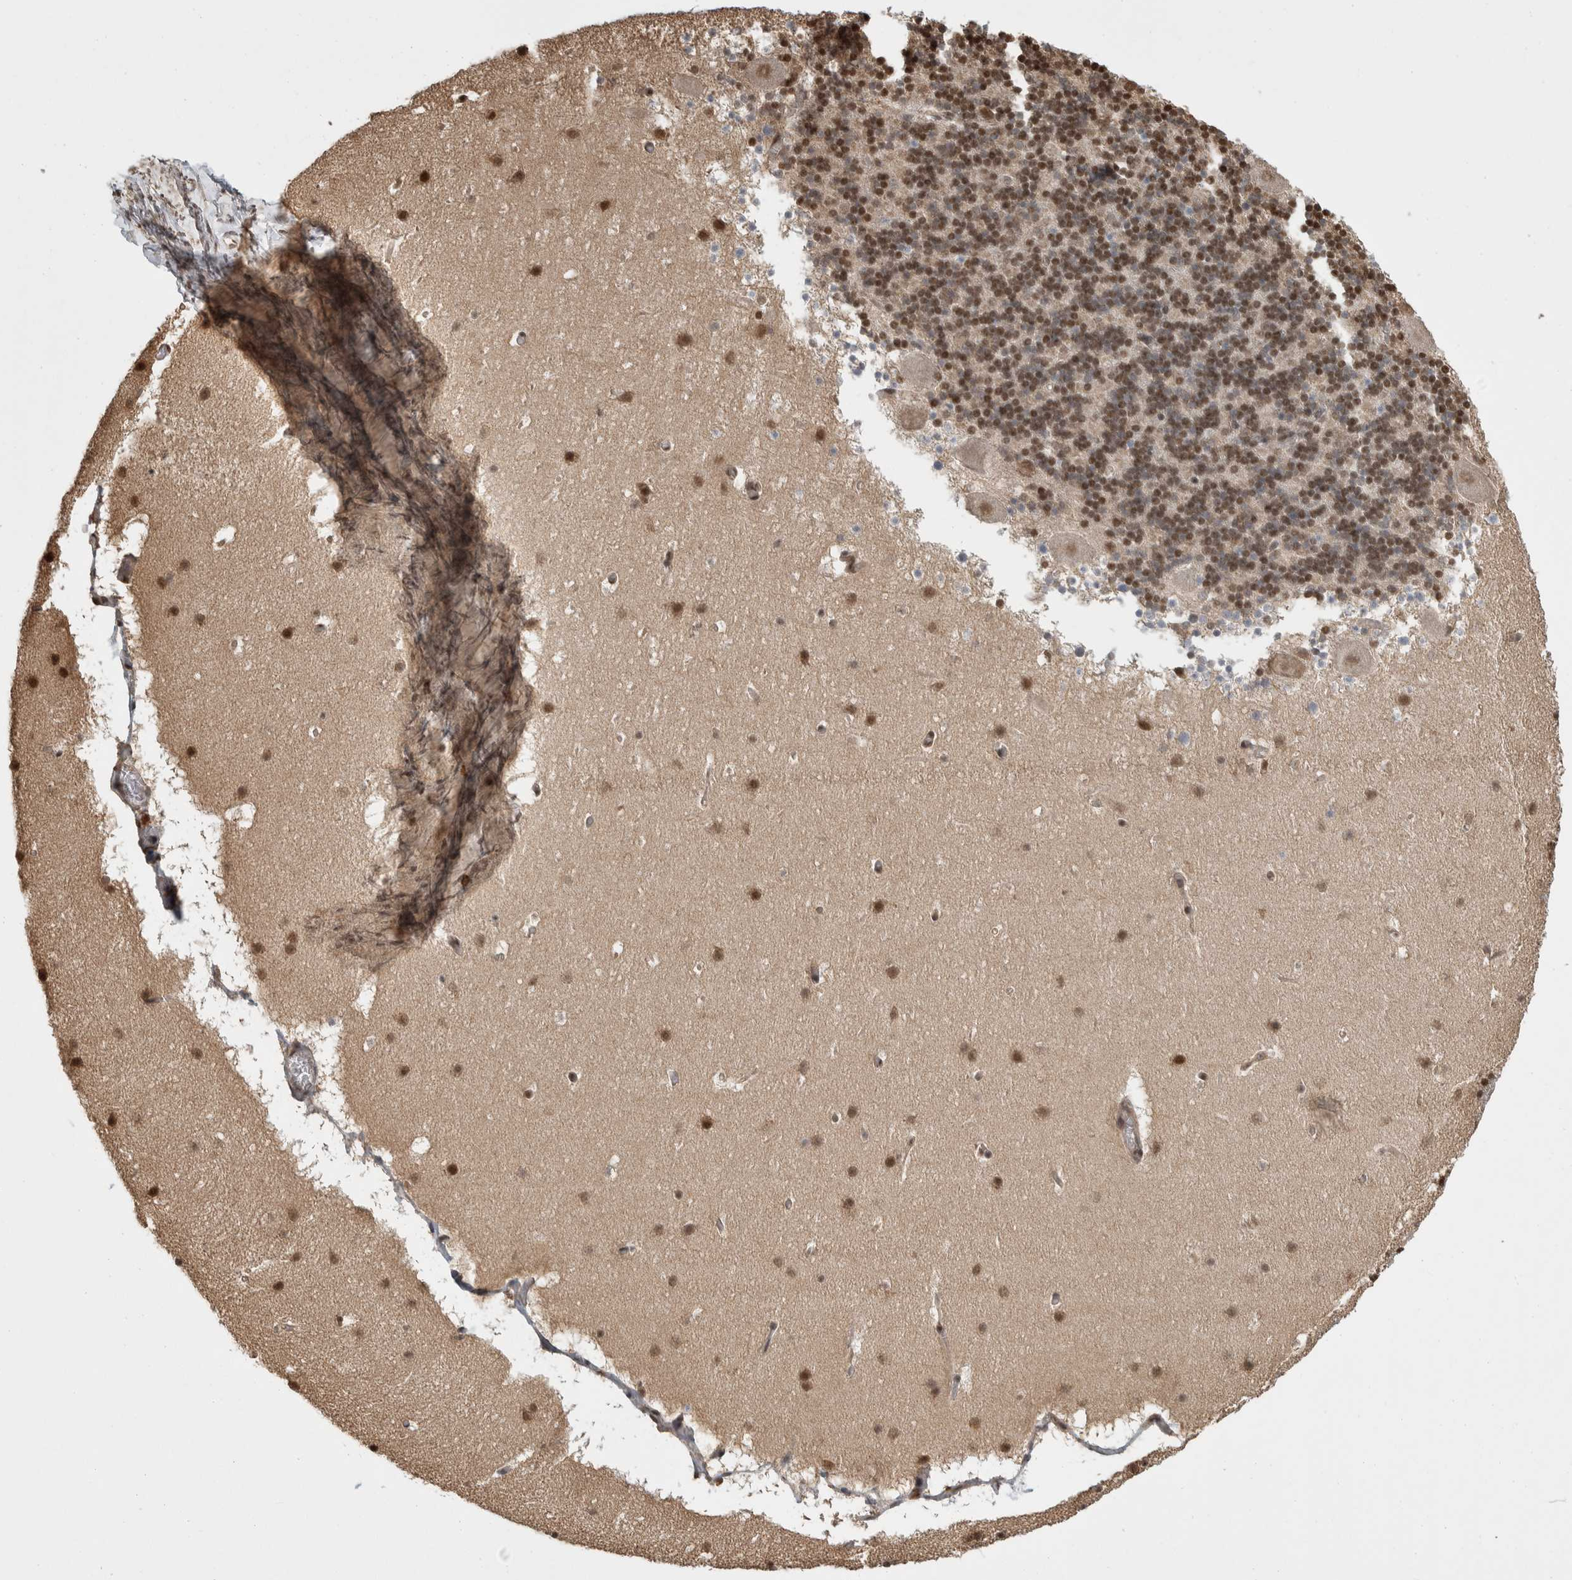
{"staining": {"intensity": "moderate", "quantity": ">75%", "location": "nuclear"}, "tissue": "cerebellum", "cell_type": "Cells in granular layer", "image_type": "normal", "snomed": [{"axis": "morphology", "description": "Normal tissue, NOS"}, {"axis": "topography", "description": "Cerebellum"}], "caption": "Immunohistochemistry staining of benign cerebellum, which reveals medium levels of moderate nuclear expression in approximately >75% of cells in granular layer indicating moderate nuclear protein expression. The staining was performed using DAB (3,3'-diaminobenzidine) (brown) for protein detection and nuclei were counterstained in hematoxylin (blue).", "gene": "ZNF592", "patient": {"sex": "male", "age": 45}}